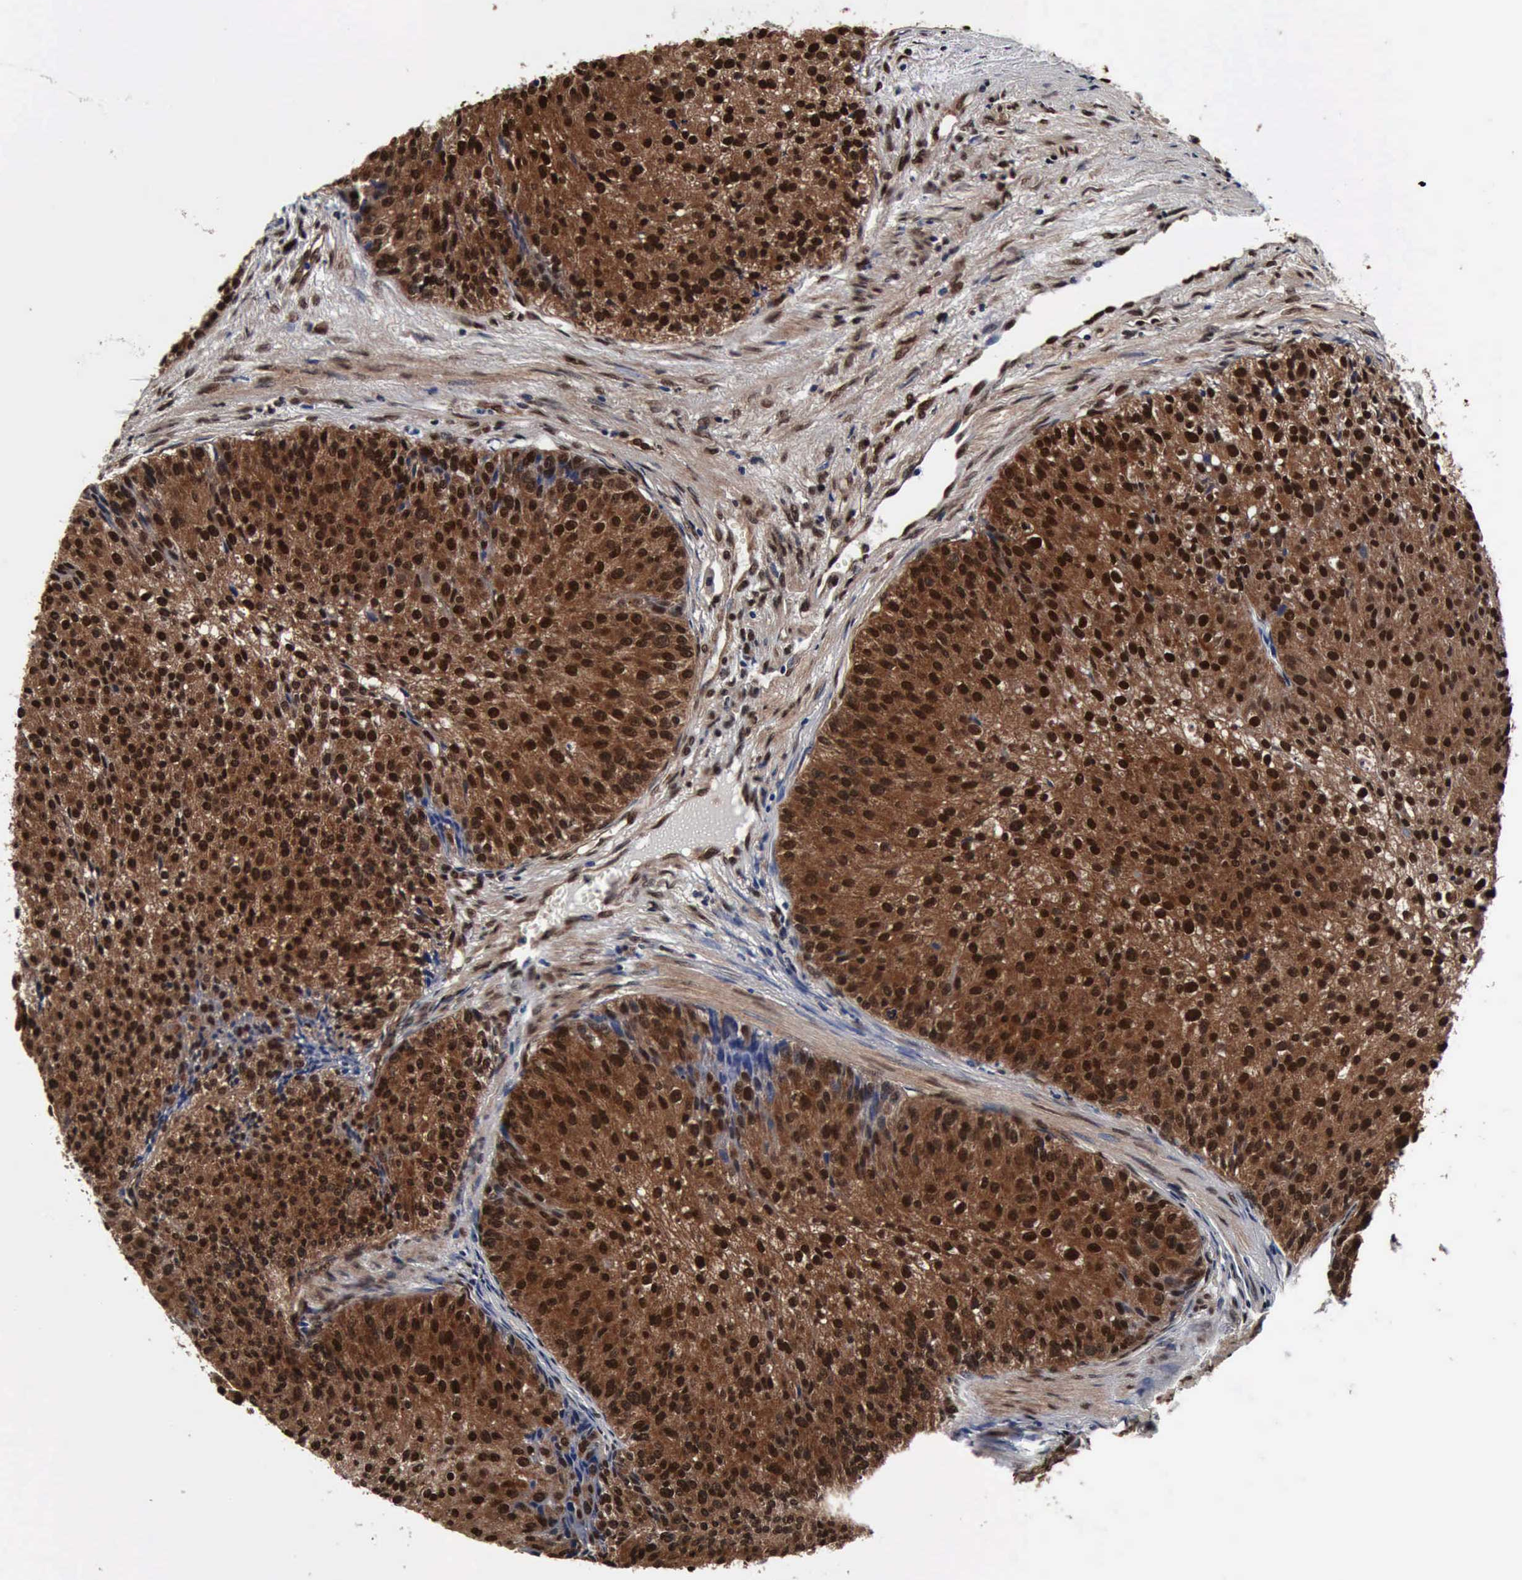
{"staining": {"intensity": "strong", "quantity": ">75%", "location": "cytoplasmic/membranous,nuclear"}, "tissue": "urothelial cancer", "cell_type": "Tumor cells", "image_type": "cancer", "snomed": [{"axis": "morphology", "description": "Urothelial carcinoma, Low grade"}, {"axis": "topography", "description": "Urinary bladder"}], "caption": "Immunohistochemical staining of urothelial cancer reveals high levels of strong cytoplasmic/membranous and nuclear protein positivity in about >75% of tumor cells. (DAB IHC, brown staining for protein, blue staining for nuclei).", "gene": "UBC", "patient": {"sex": "female", "age": 73}}